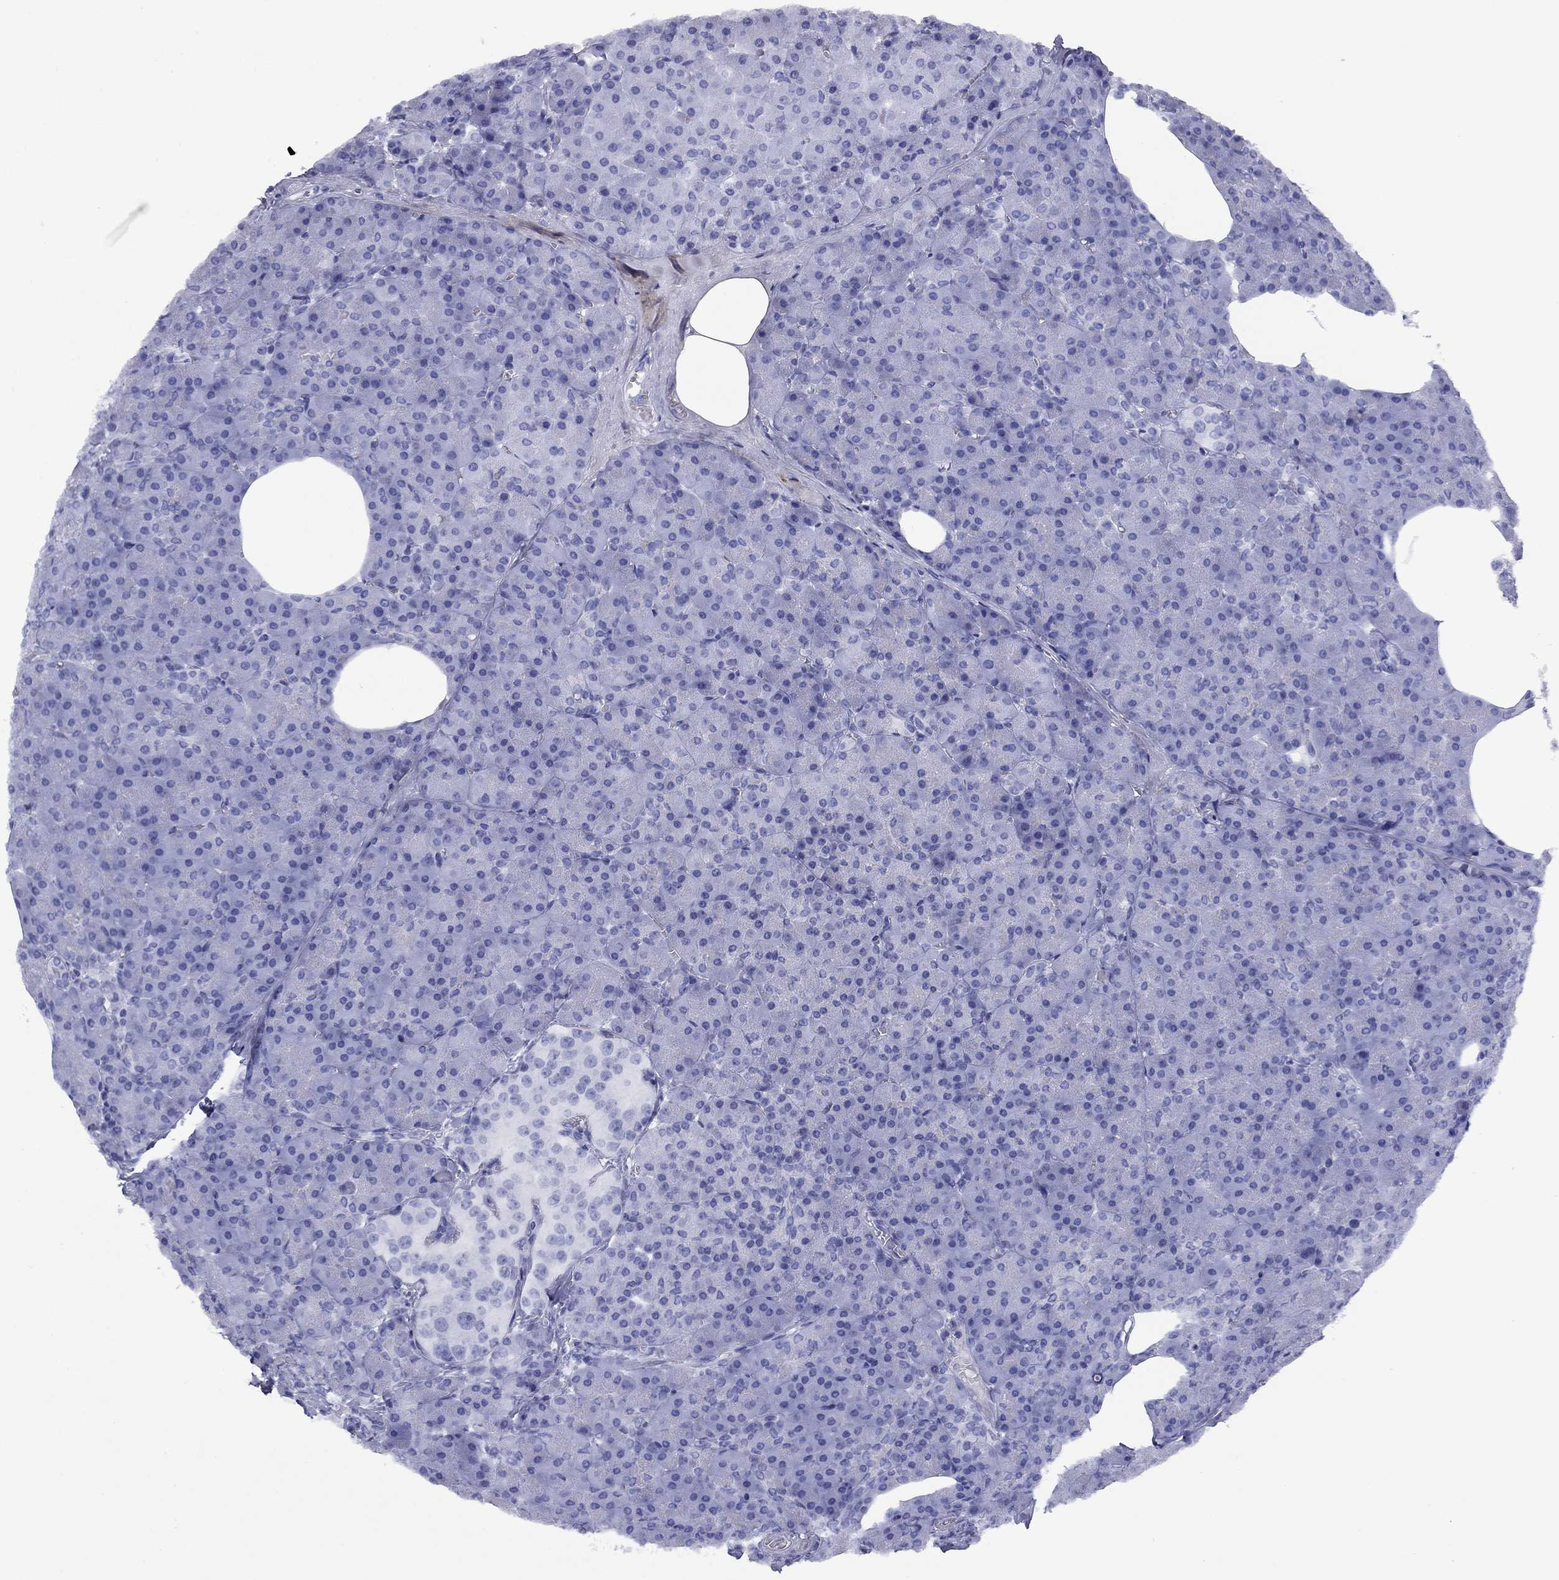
{"staining": {"intensity": "negative", "quantity": "none", "location": "none"}, "tissue": "pancreas", "cell_type": "Exocrine glandular cells", "image_type": "normal", "snomed": [{"axis": "morphology", "description": "Normal tissue, NOS"}, {"axis": "topography", "description": "Pancreas"}], "caption": "IHC of benign pancreas exhibits no positivity in exocrine glandular cells.", "gene": "HAO1", "patient": {"sex": "female", "age": 45}}